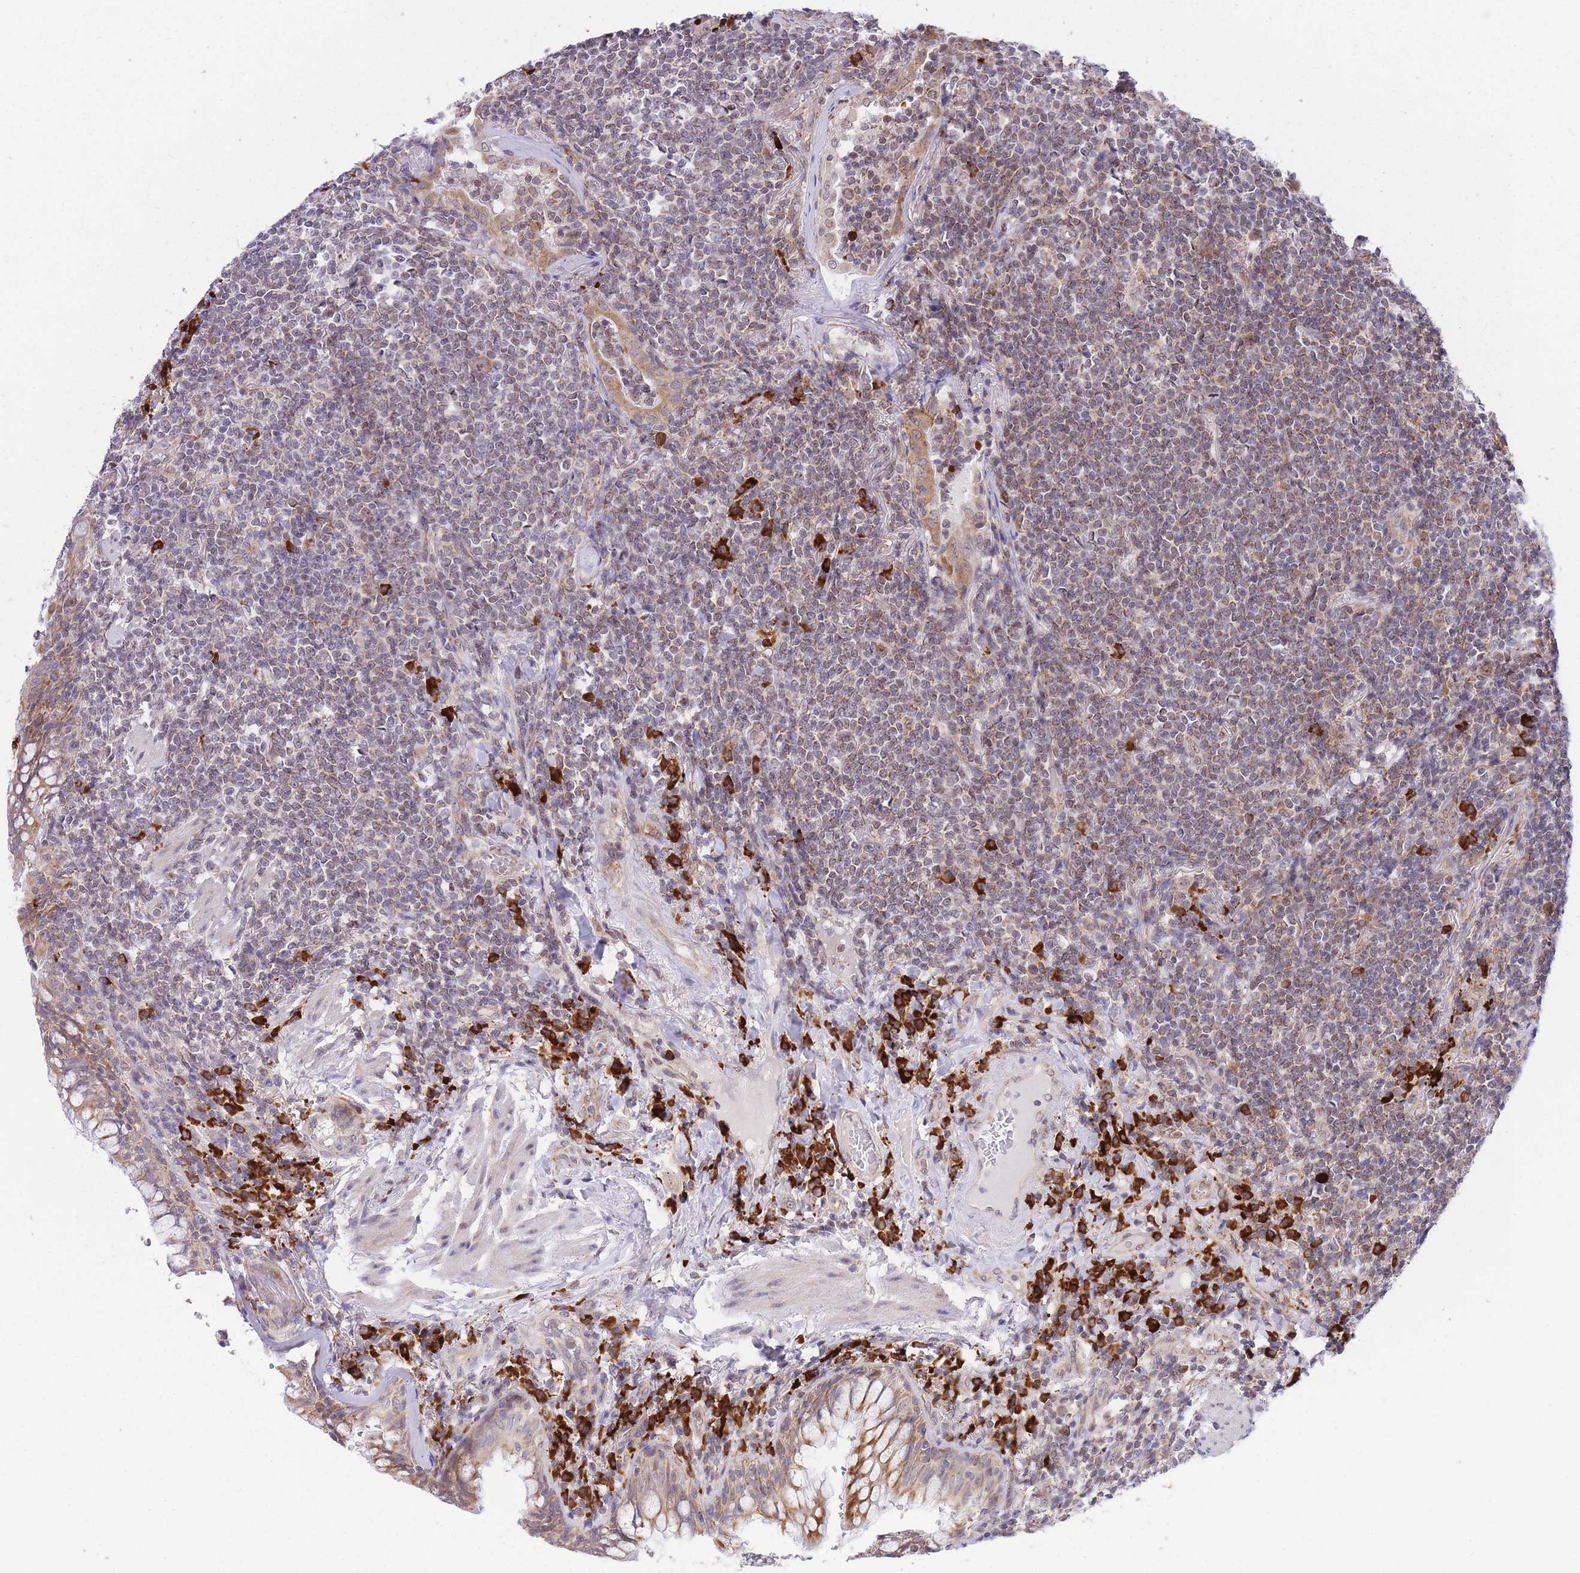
{"staining": {"intensity": "weak", "quantity": "<25%", "location": "cytoplasmic/membranous"}, "tissue": "lymphoma", "cell_type": "Tumor cells", "image_type": "cancer", "snomed": [{"axis": "morphology", "description": "Malignant lymphoma, non-Hodgkin's type, Low grade"}, {"axis": "topography", "description": "Lung"}], "caption": "There is no significant staining in tumor cells of malignant lymphoma, non-Hodgkin's type (low-grade). (Immunohistochemistry, brightfield microscopy, high magnification).", "gene": "EXOSC8", "patient": {"sex": "female", "age": 71}}